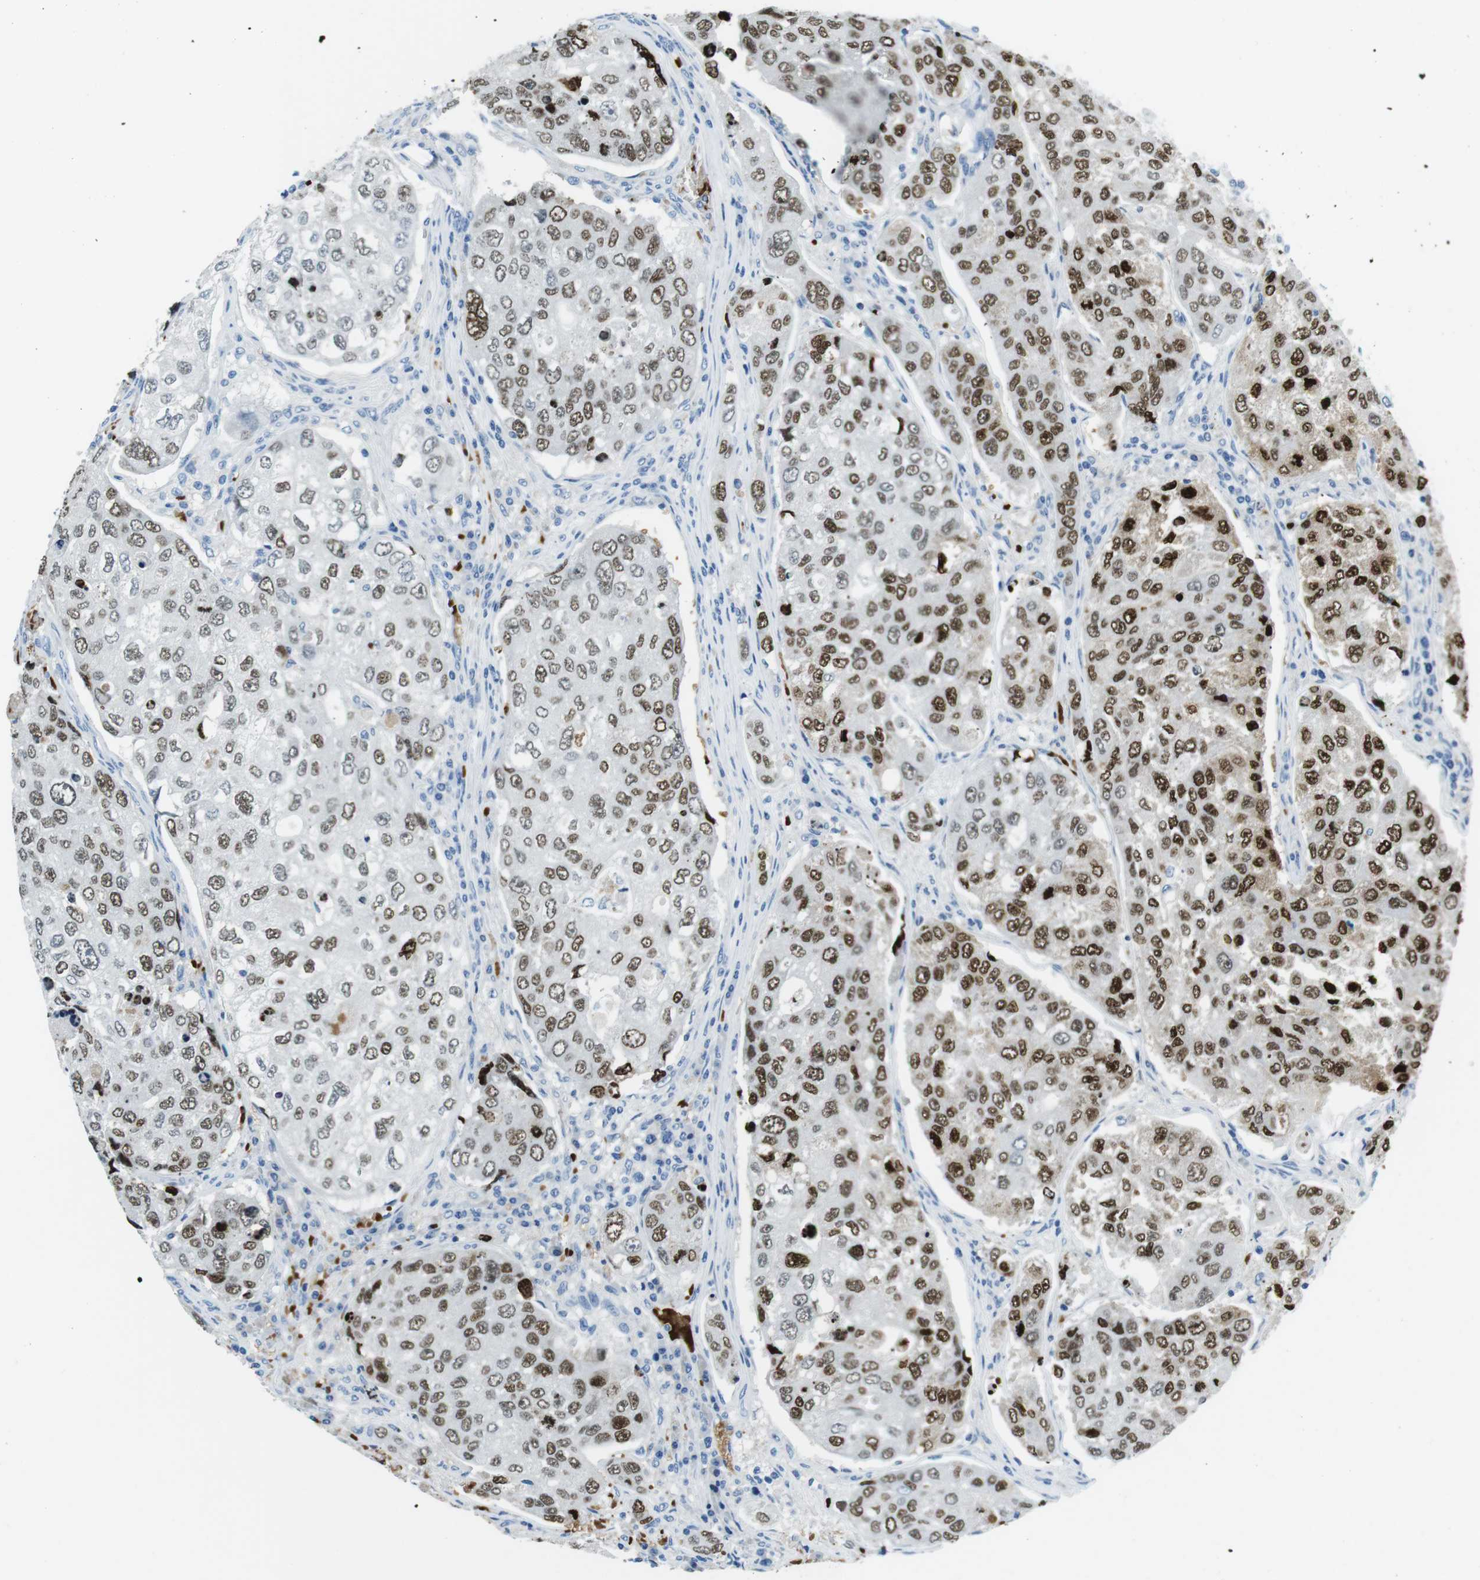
{"staining": {"intensity": "moderate", "quantity": "25%-75%", "location": "nuclear"}, "tissue": "urothelial cancer", "cell_type": "Tumor cells", "image_type": "cancer", "snomed": [{"axis": "morphology", "description": "Urothelial carcinoma, High grade"}, {"axis": "topography", "description": "Lymph node"}, {"axis": "topography", "description": "Urinary bladder"}], "caption": "The histopathology image displays a brown stain indicating the presence of a protein in the nuclear of tumor cells in urothelial cancer.", "gene": "TFAP2C", "patient": {"sex": "male", "age": 51}}